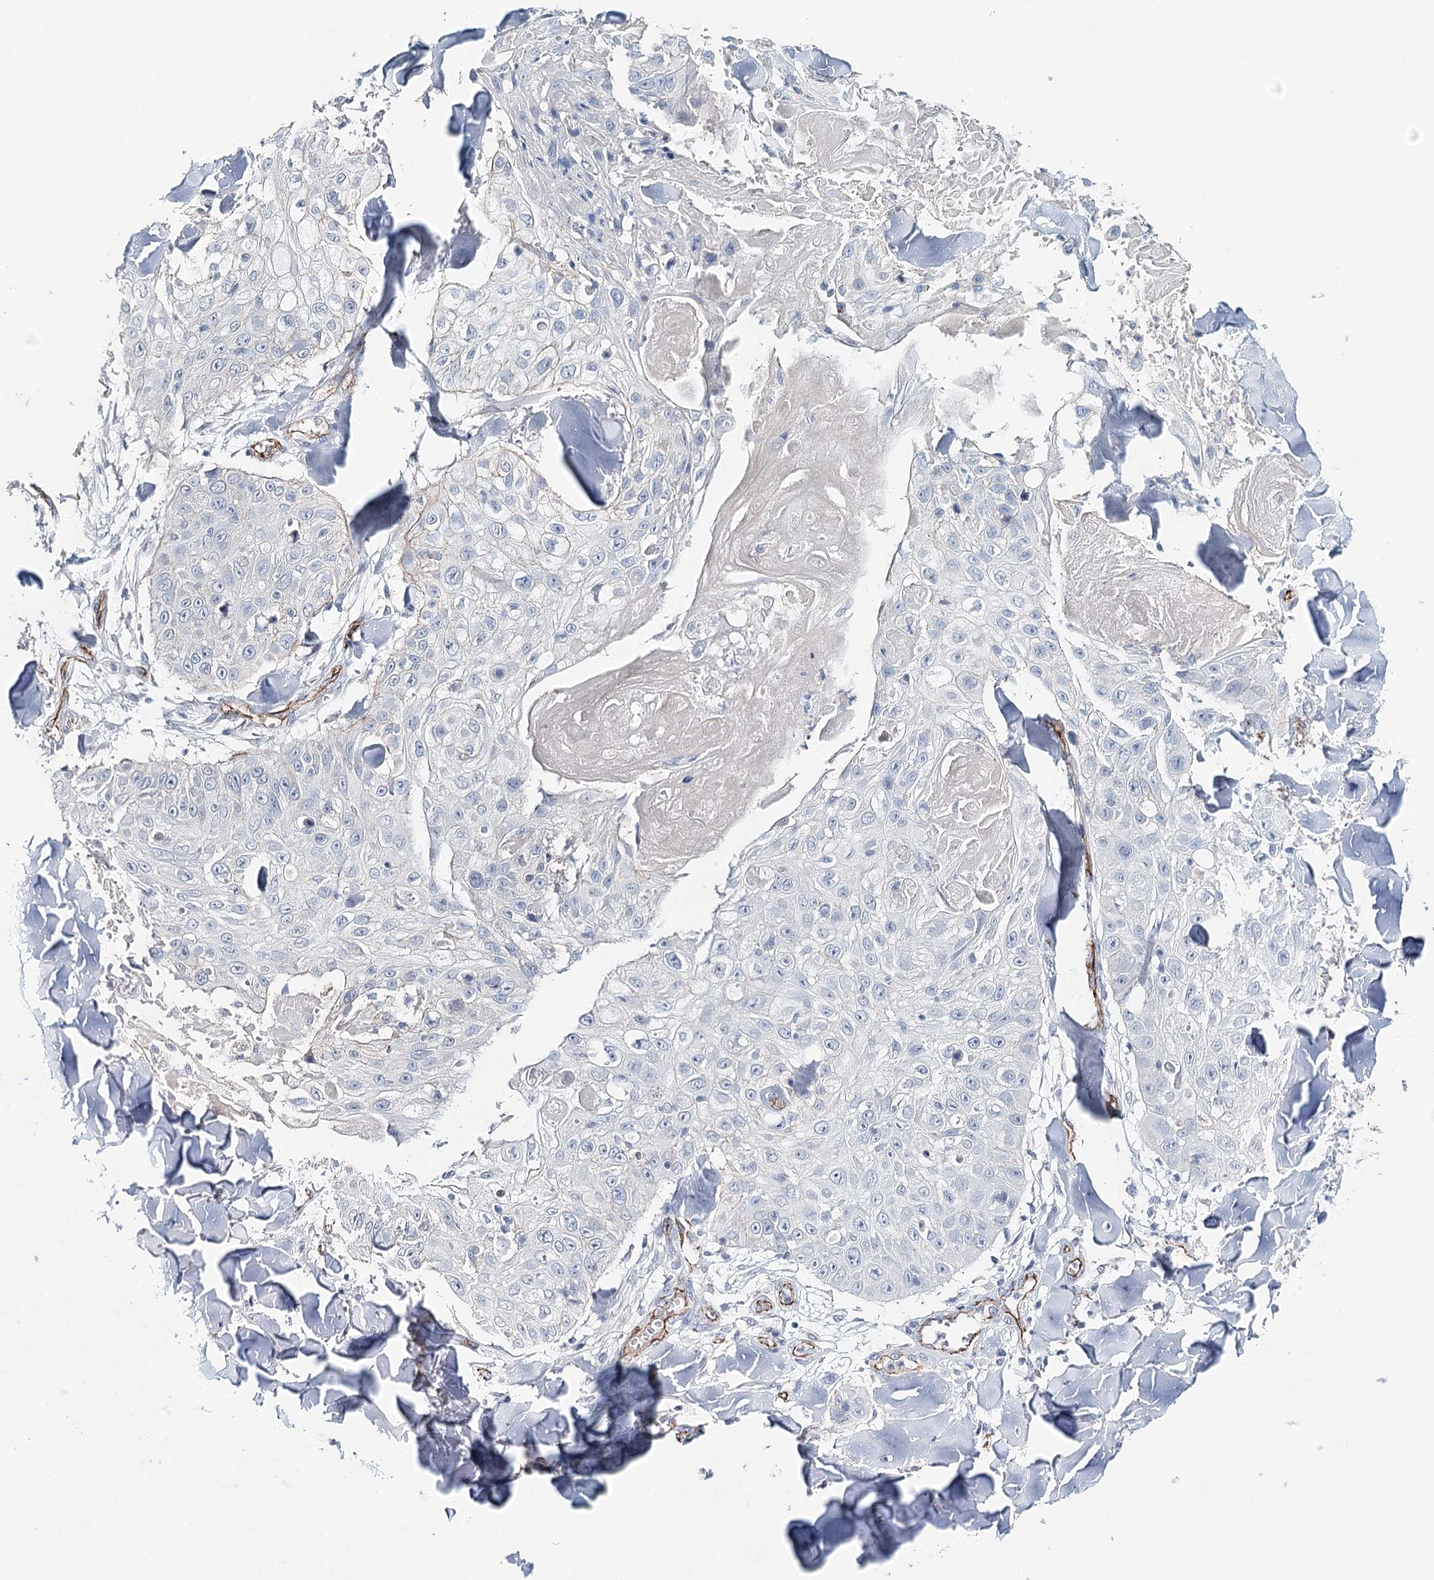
{"staining": {"intensity": "negative", "quantity": "none", "location": "none"}, "tissue": "skin cancer", "cell_type": "Tumor cells", "image_type": "cancer", "snomed": [{"axis": "morphology", "description": "Squamous cell carcinoma, NOS"}, {"axis": "topography", "description": "Skin"}], "caption": "The micrograph shows no significant expression in tumor cells of skin cancer (squamous cell carcinoma).", "gene": "SYNPO", "patient": {"sex": "male", "age": 86}}